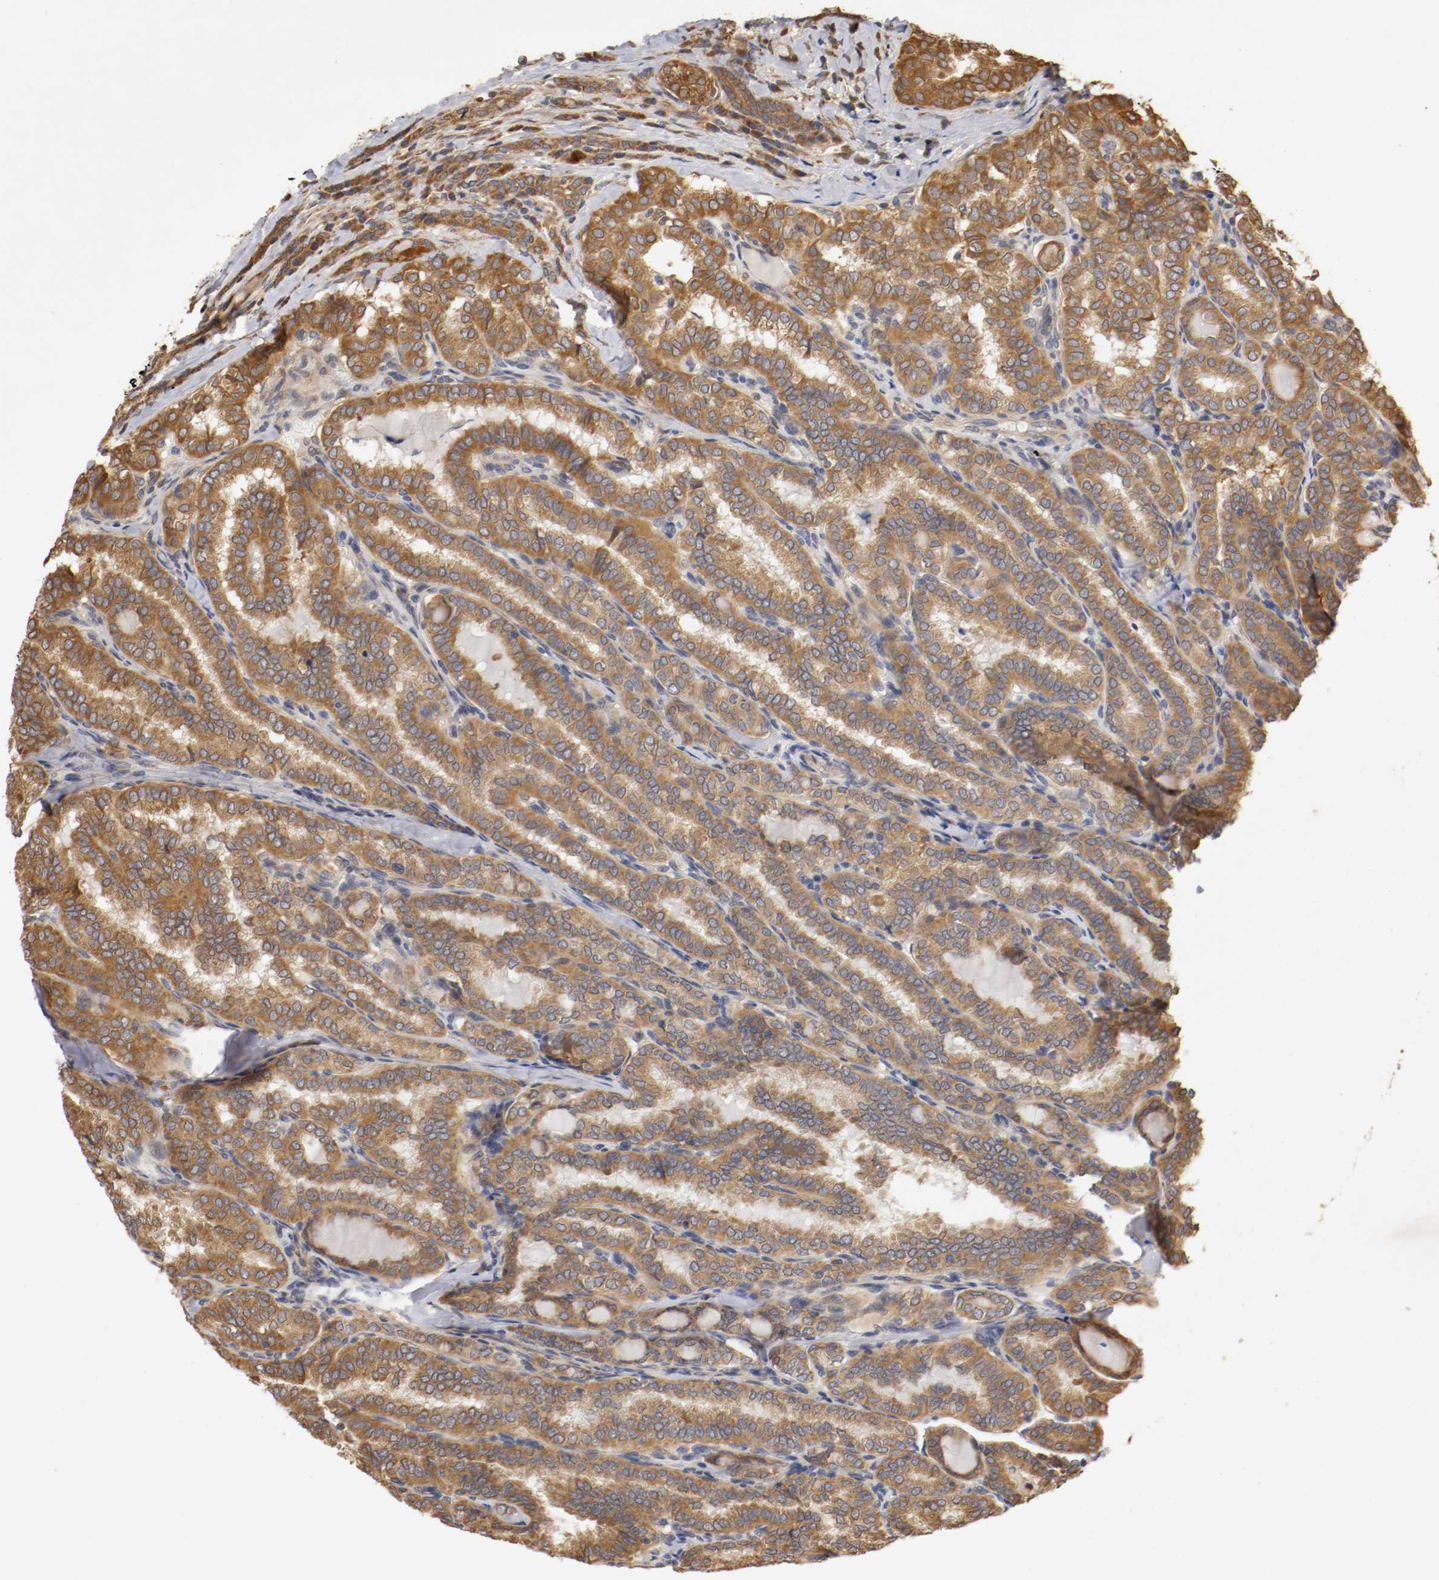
{"staining": {"intensity": "strong", "quantity": ">75%", "location": "cytoplasmic/membranous"}, "tissue": "thyroid cancer", "cell_type": "Tumor cells", "image_type": "cancer", "snomed": [{"axis": "morphology", "description": "Papillary adenocarcinoma, NOS"}, {"axis": "topography", "description": "Thyroid gland"}], "caption": "A high-resolution micrograph shows immunohistochemistry (IHC) staining of thyroid cancer, which displays strong cytoplasmic/membranous expression in approximately >75% of tumor cells. The staining is performed using DAB brown chromogen to label protein expression. The nuclei are counter-stained blue using hematoxylin.", "gene": "VEZT", "patient": {"sex": "female", "age": 30}}